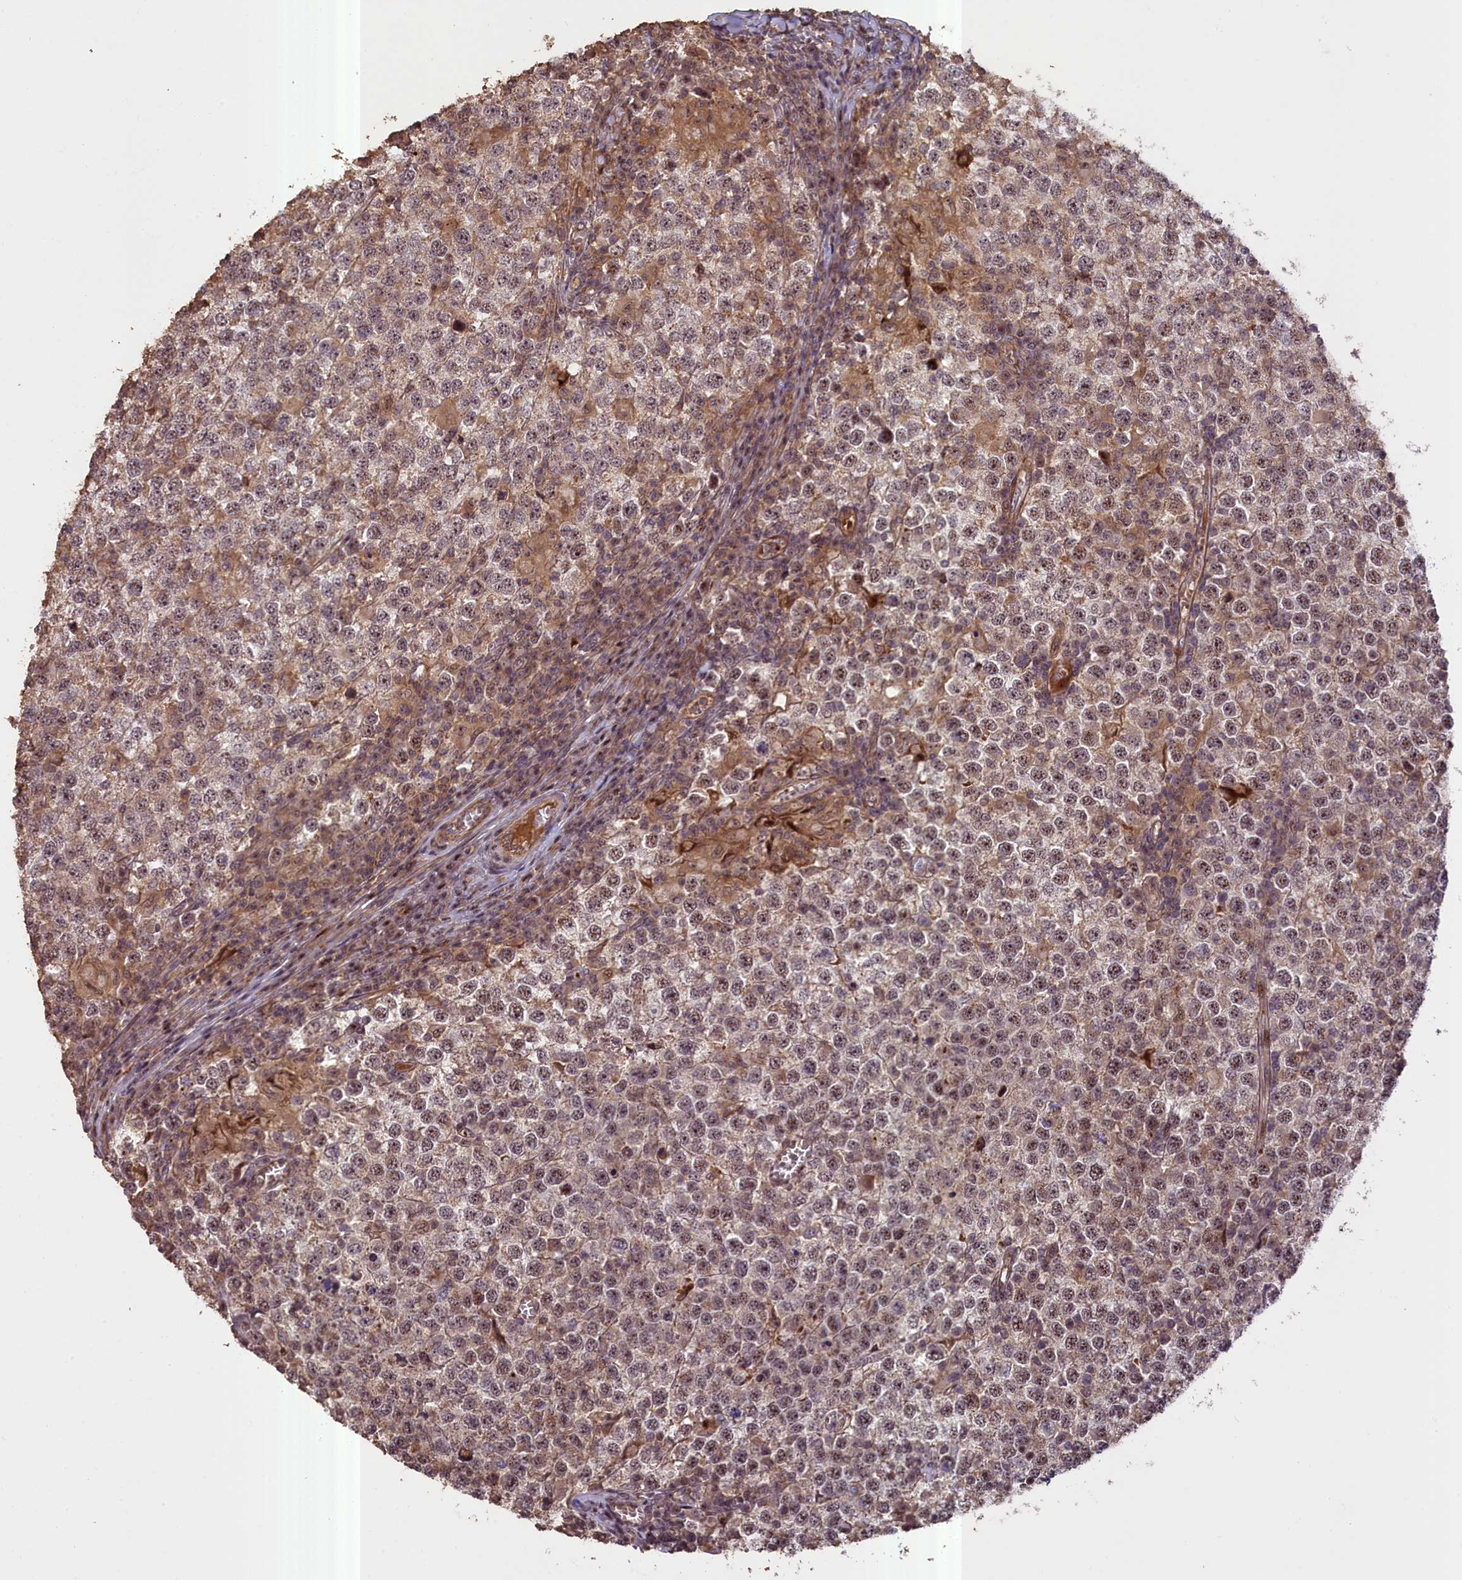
{"staining": {"intensity": "moderate", "quantity": "25%-75%", "location": "nuclear"}, "tissue": "testis cancer", "cell_type": "Tumor cells", "image_type": "cancer", "snomed": [{"axis": "morphology", "description": "Seminoma, NOS"}, {"axis": "topography", "description": "Testis"}], "caption": "Approximately 25%-75% of tumor cells in testis cancer exhibit moderate nuclear protein expression as visualized by brown immunohistochemical staining.", "gene": "FUZ", "patient": {"sex": "male", "age": 65}}